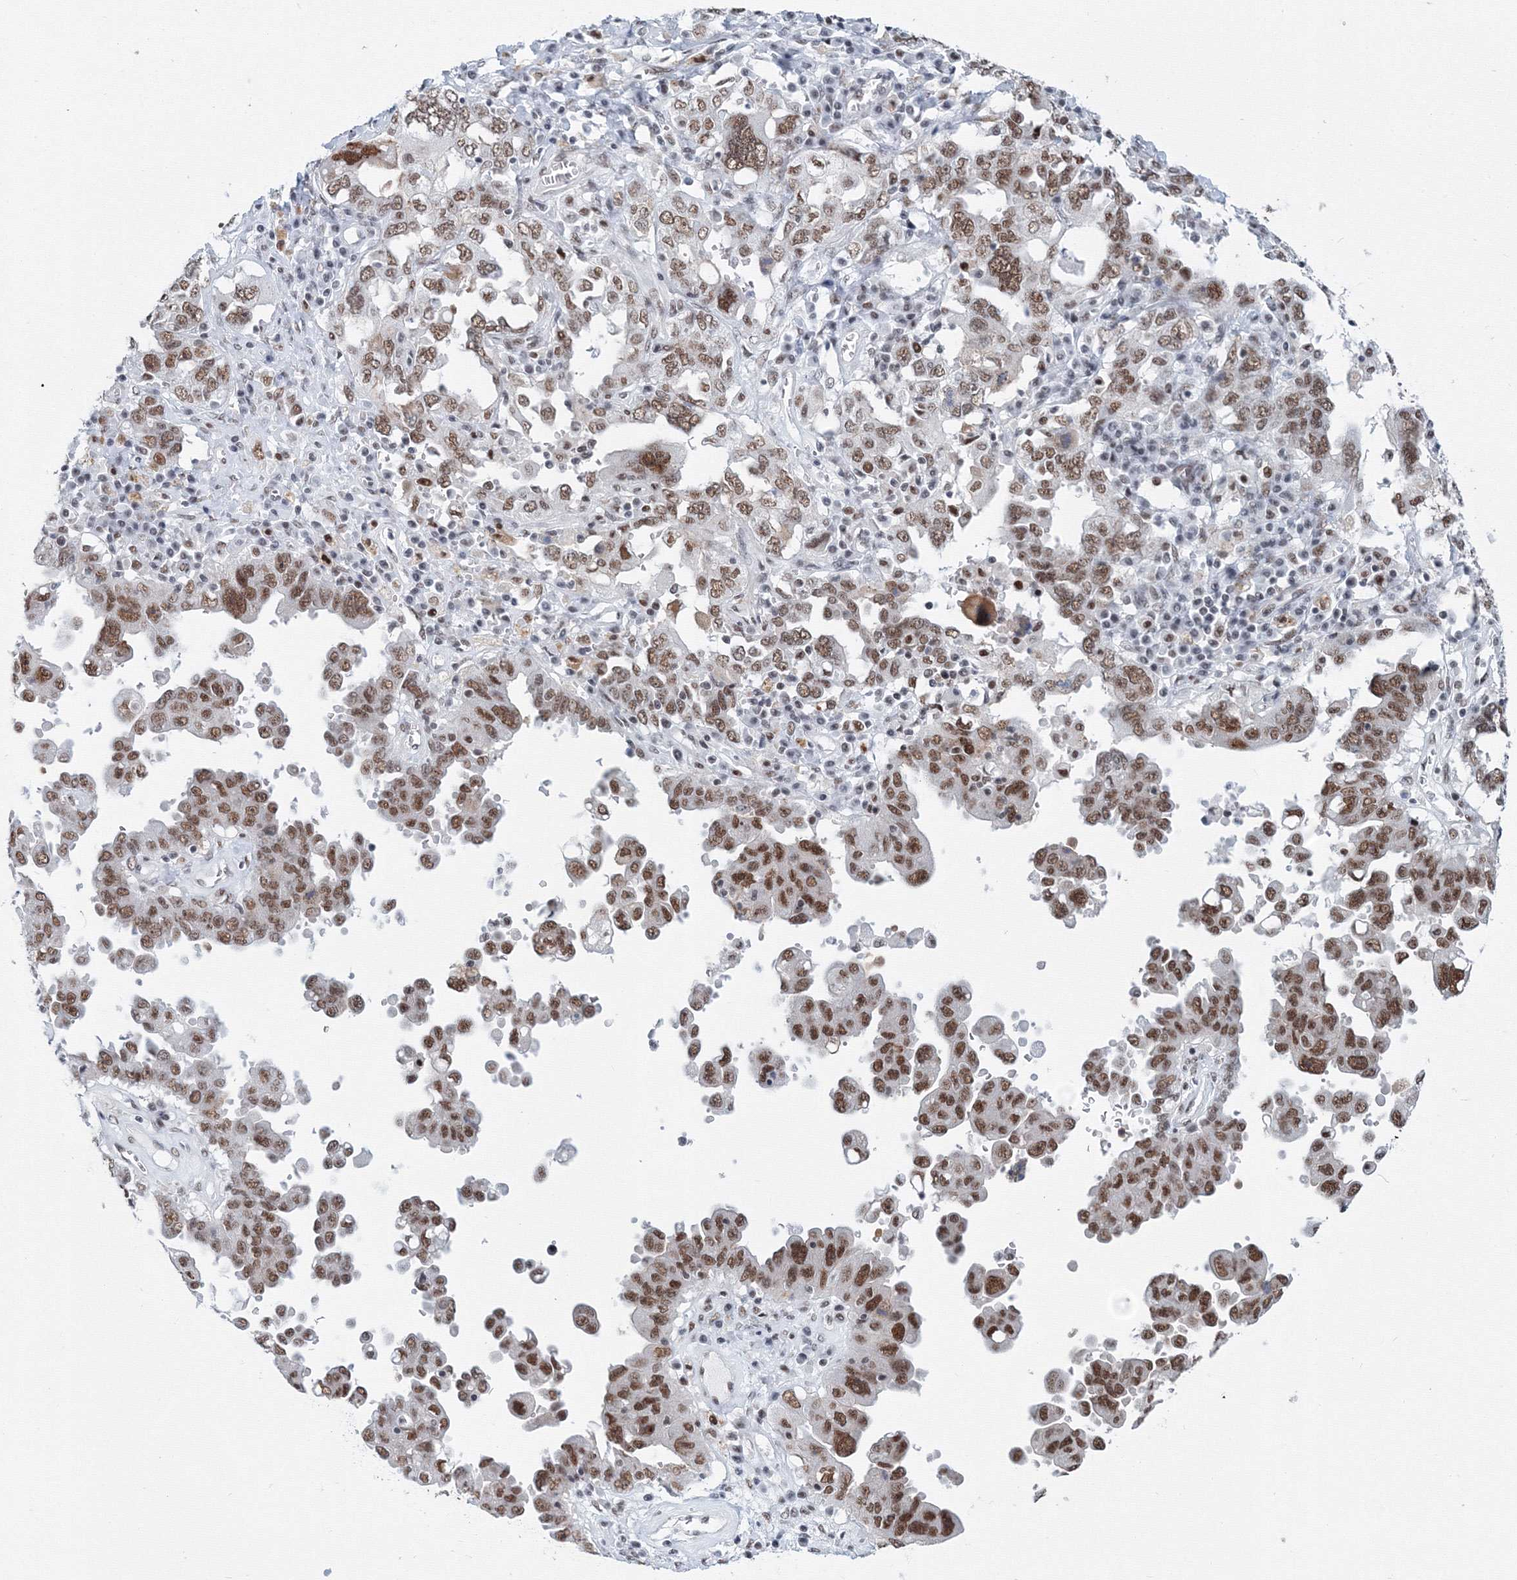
{"staining": {"intensity": "moderate", "quantity": ">75%", "location": "nuclear"}, "tissue": "ovarian cancer", "cell_type": "Tumor cells", "image_type": "cancer", "snomed": [{"axis": "morphology", "description": "Carcinoma, endometroid"}, {"axis": "topography", "description": "Ovary"}], "caption": "Protein staining of endometroid carcinoma (ovarian) tissue shows moderate nuclear staining in approximately >75% of tumor cells. (Stains: DAB in brown, nuclei in blue, Microscopy: brightfield microscopy at high magnification).", "gene": "SF3B6", "patient": {"sex": "female", "age": 62}}